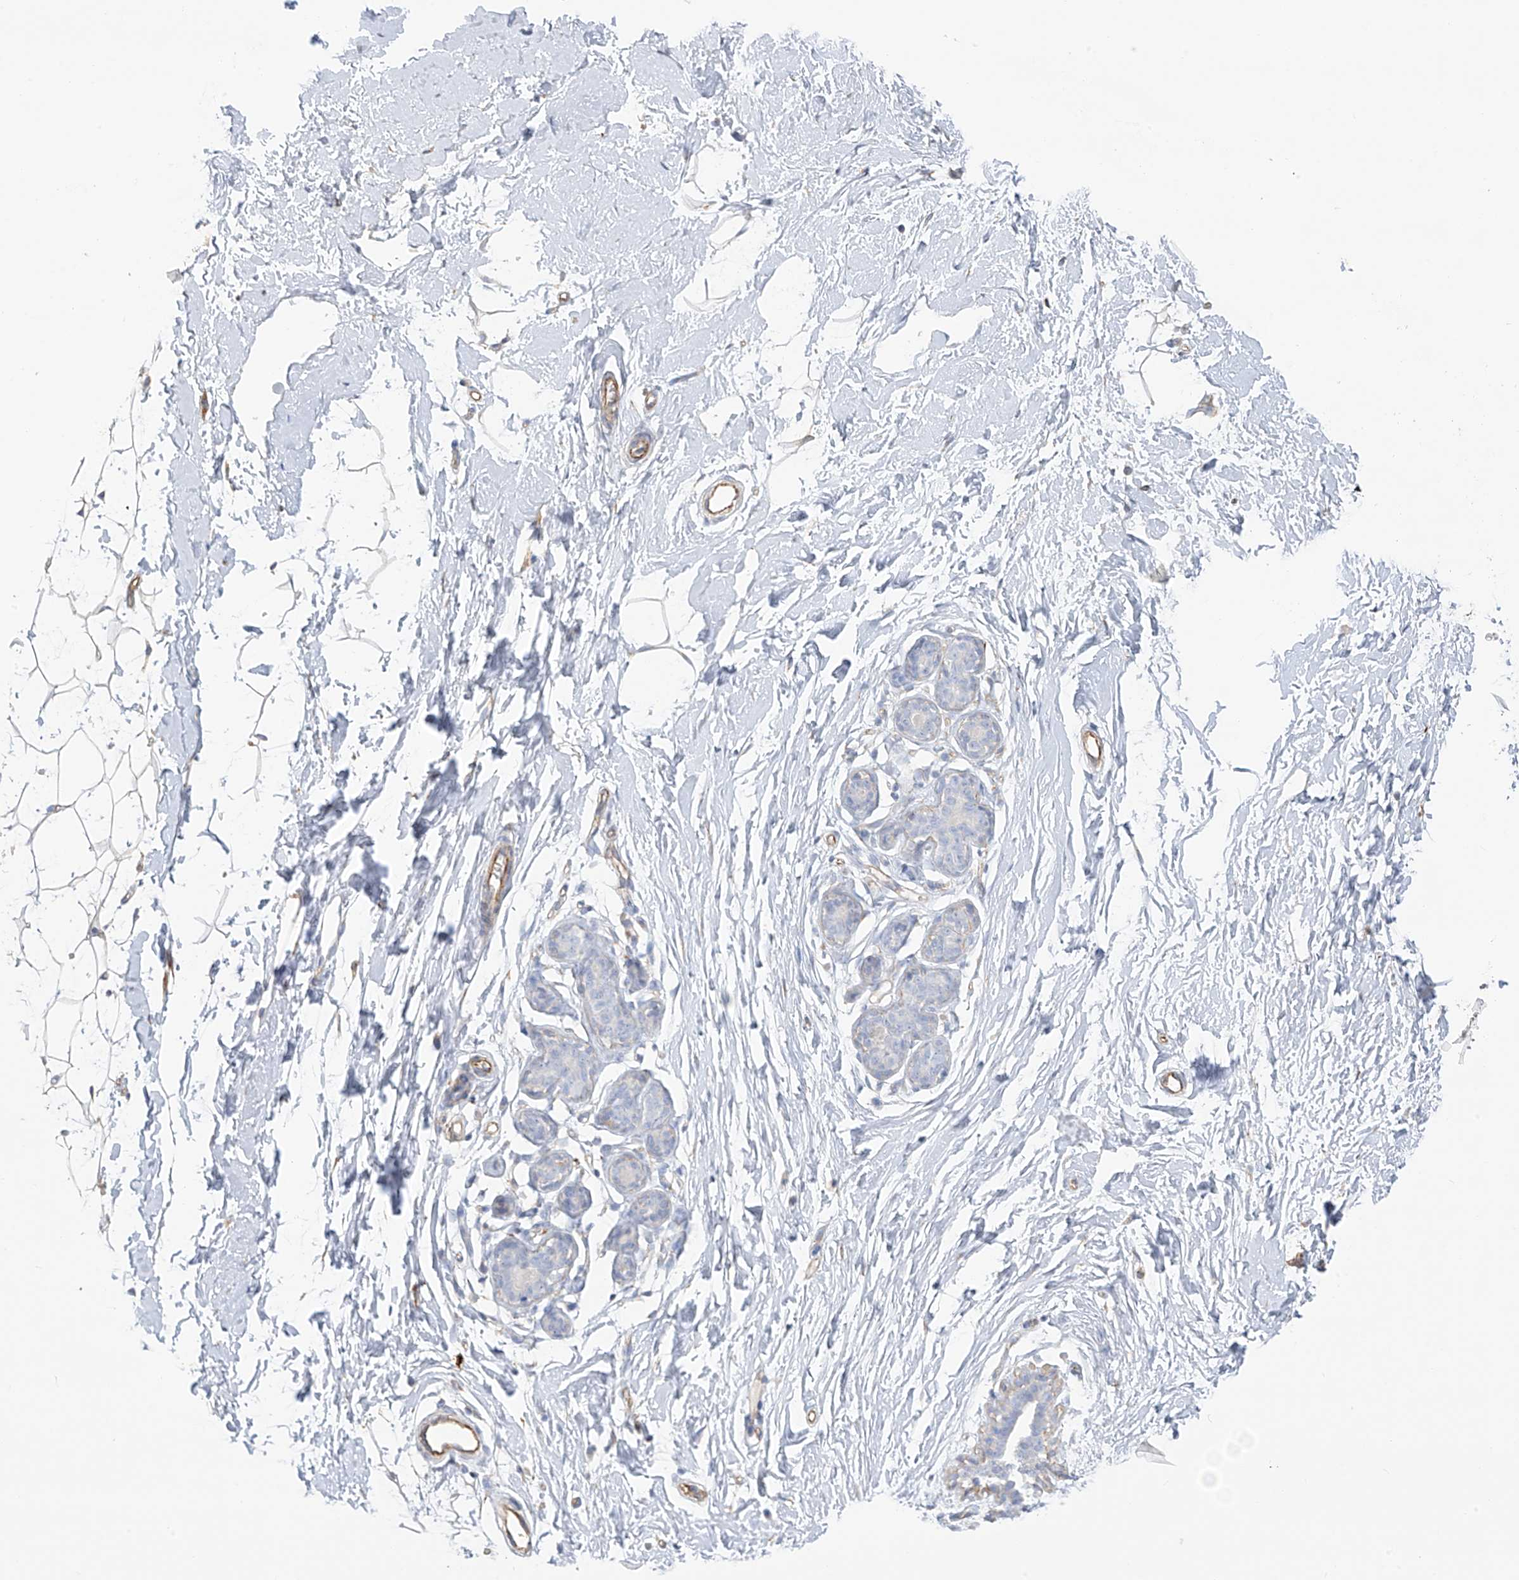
{"staining": {"intensity": "negative", "quantity": "none", "location": "none"}, "tissue": "adipose tissue", "cell_type": "Adipocytes", "image_type": "normal", "snomed": [{"axis": "morphology", "description": "Normal tissue, NOS"}, {"axis": "topography", "description": "Breast"}], "caption": "Micrograph shows no significant protein positivity in adipocytes of benign adipose tissue.", "gene": "TAL2", "patient": {"sex": "female", "age": 23}}